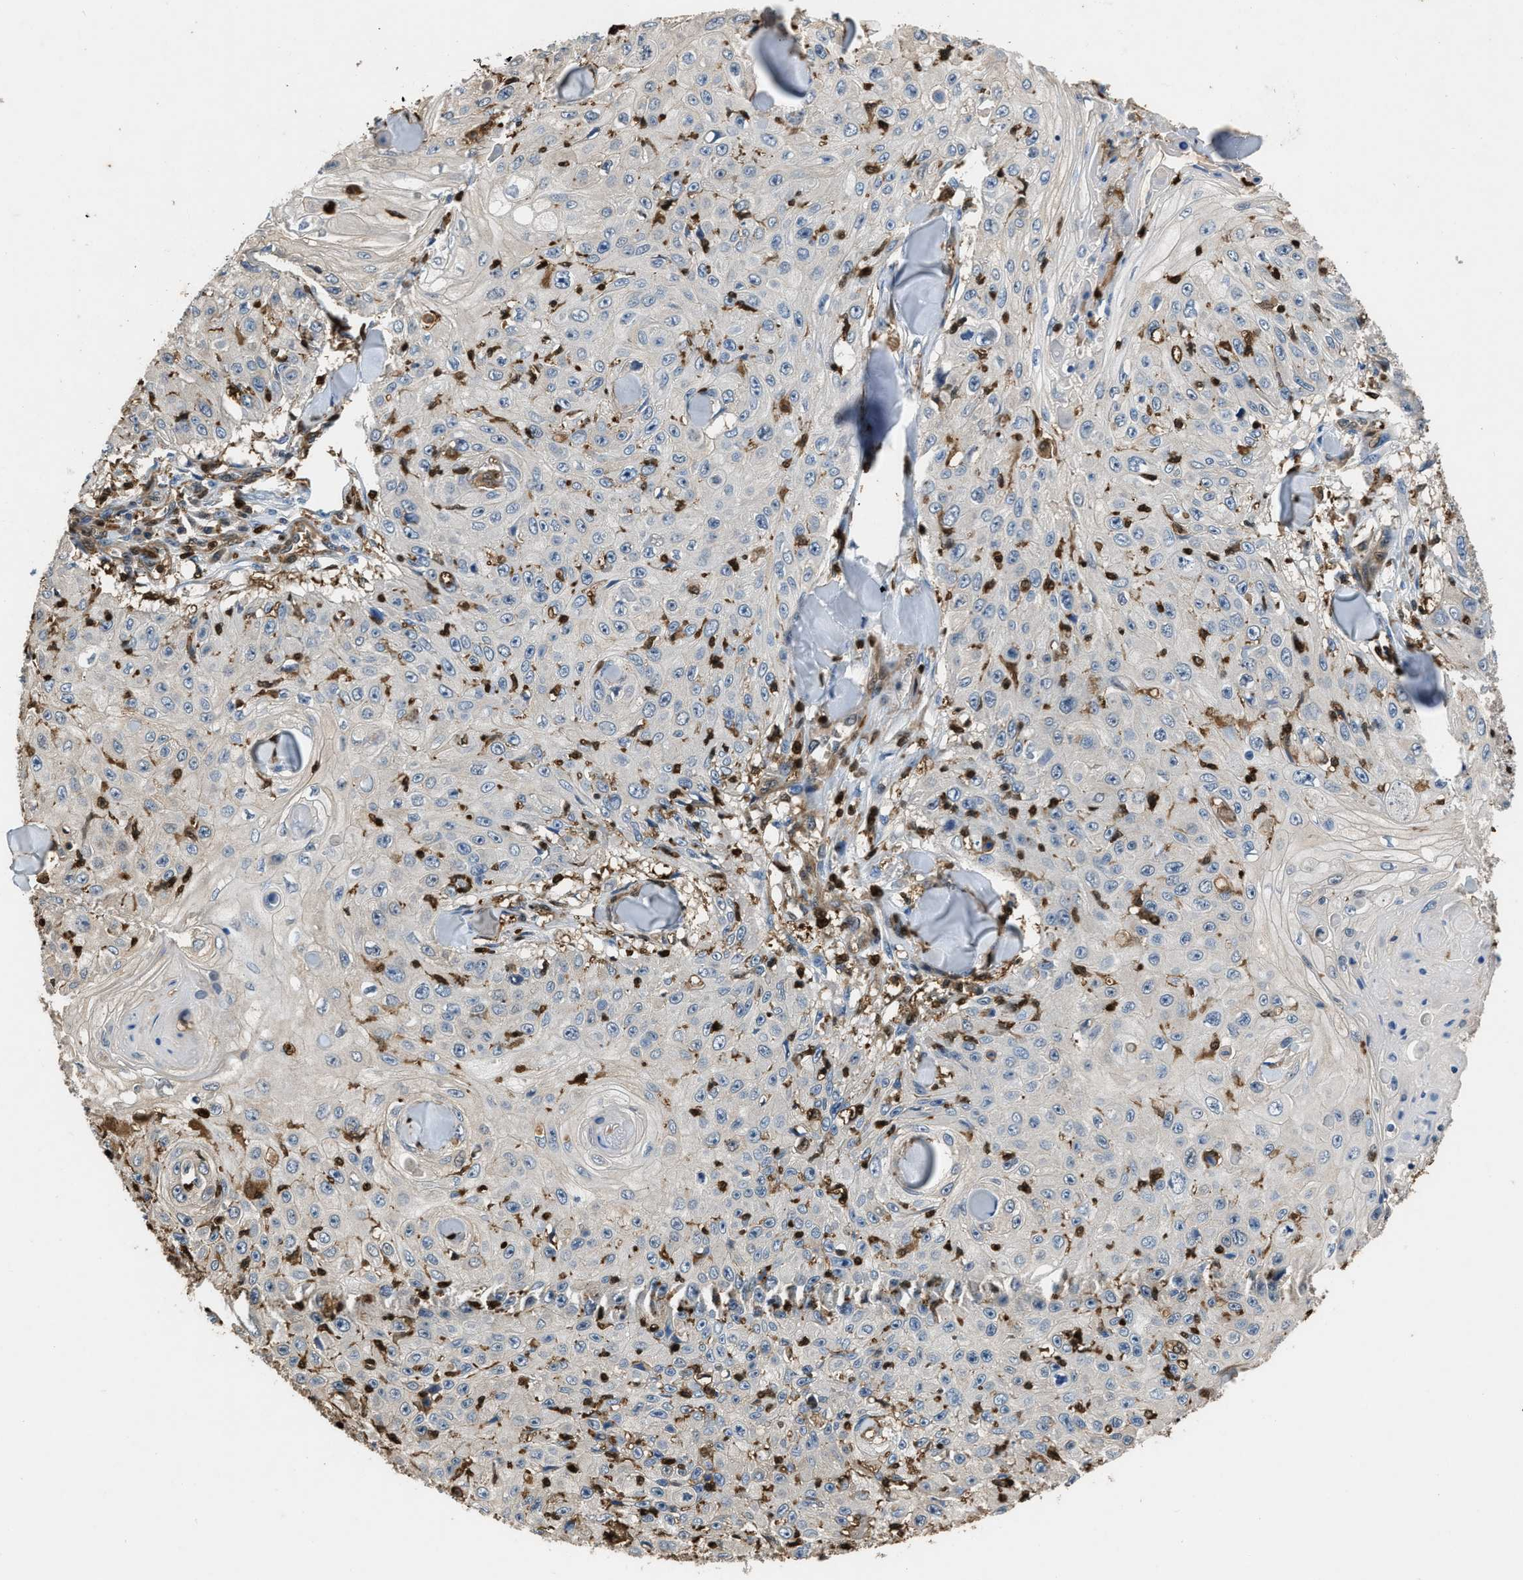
{"staining": {"intensity": "negative", "quantity": "none", "location": "none"}, "tissue": "skin cancer", "cell_type": "Tumor cells", "image_type": "cancer", "snomed": [{"axis": "morphology", "description": "Squamous cell carcinoma, NOS"}, {"axis": "topography", "description": "Skin"}], "caption": "High power microscopy histopathology image of an IHC histopathology image of squamous cell carcinoma (skin), revealing no significant expression in tumor cells.", "gene": "ARHGDIB", "patient": {"sex": "male", "age": 86}}